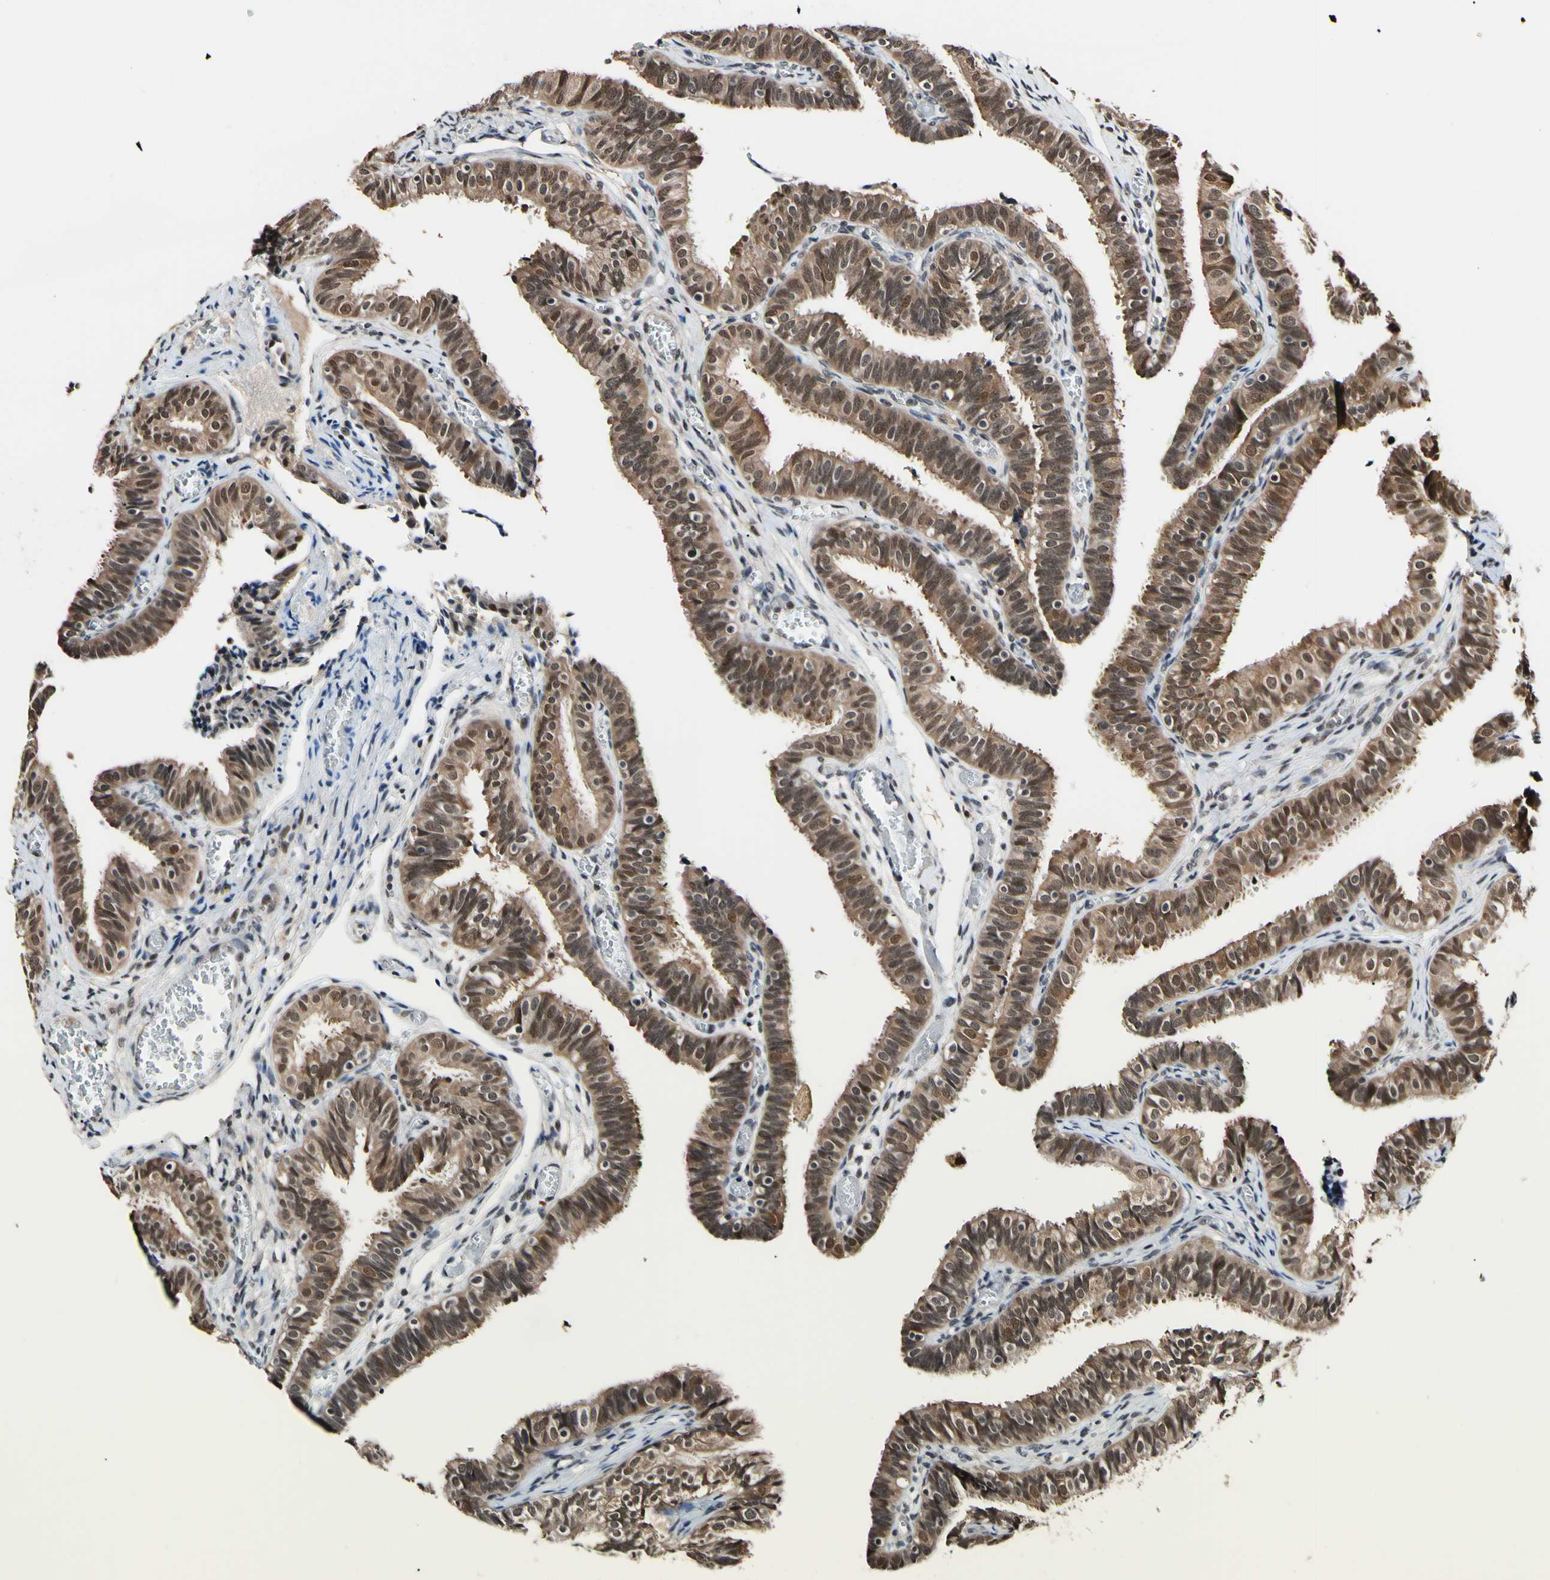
{"staining": {"intensity": "moderate", "quantity": ">75%", "location": "cytoplasmic/membranous,nuclear"}, "tissue": "fallopian tube", "cell_type": "Glandular cells", "image_type": "normal", "snomed": [{"axis": "morphology", "description": "Normal tissue, NOS"}, {"axis": "topography", "description": "Fallopian tube"}], "caption": "Moderate cytoplasmic/membranous,nuclear positivity for a protein is identified in approximately >75% of glandular cells of normal fallopian tube using immunohistochemistry (IHC).", "gene": "PSMD10", "patient": {"sex": "female", "age": 46}}